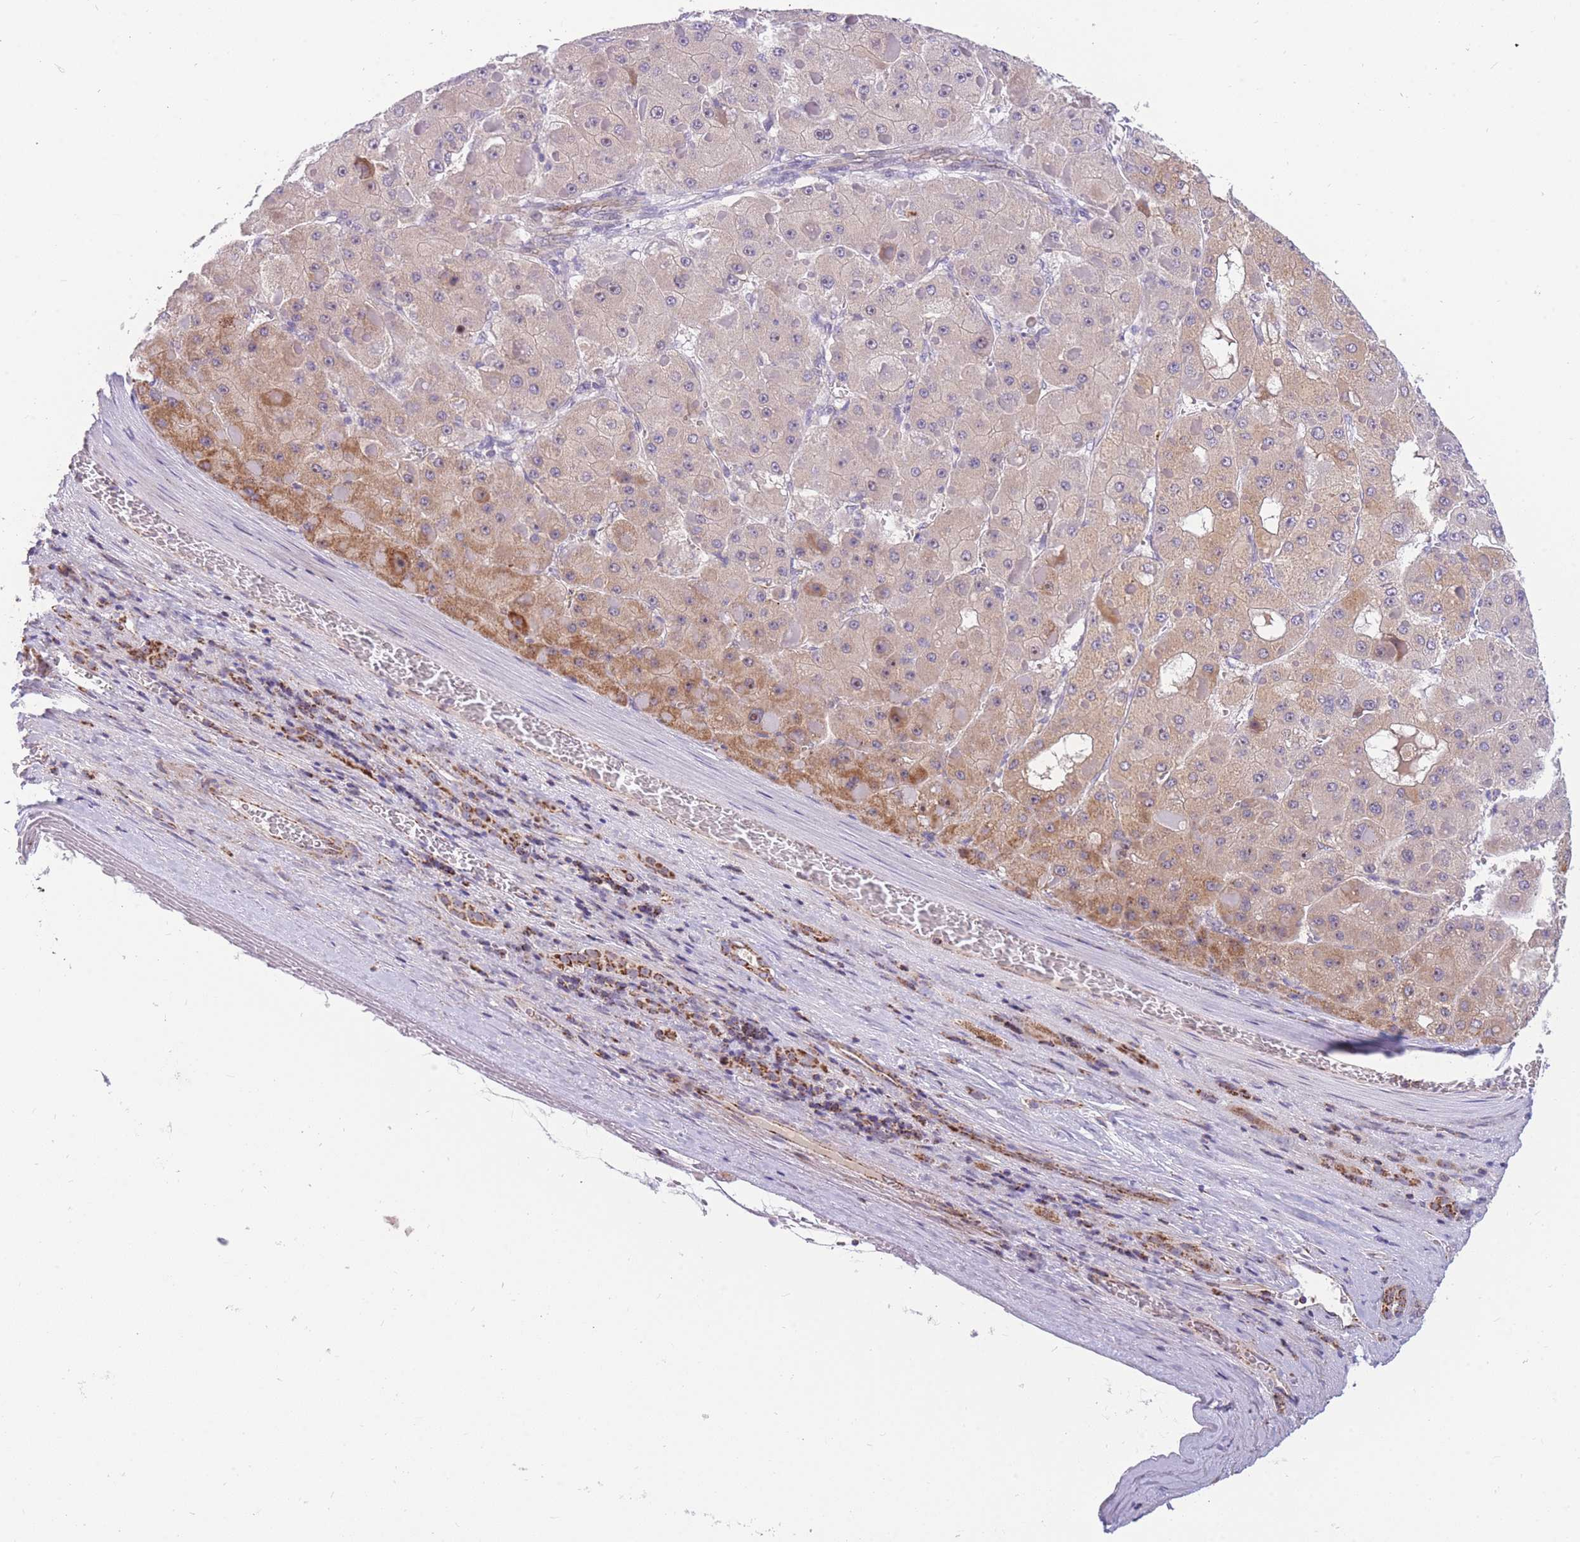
{"staining": {"intensity": "weak", "quantity": "25%-75%", "location": "cytoplasmic/membranous"}, "tissue": "liver cancer", "cell_type": "Tumor cells", "image_type": "cancer", "snomed": [{"axis": "morphology", "description": "Carcinoma, Hepatocellular, NOS"}, {"axis": "topography", "description": "Liver"}], "caption": "This histopathology image displays immunohistochemistry (IHC) staining of human hepatocellular carcinoma (liver), with low weak cytoplasmic/membranous staining in about 25%-75% of tumor cells.", "gene": "DDX49", "patient": {"sex": "female", "age": 73}}